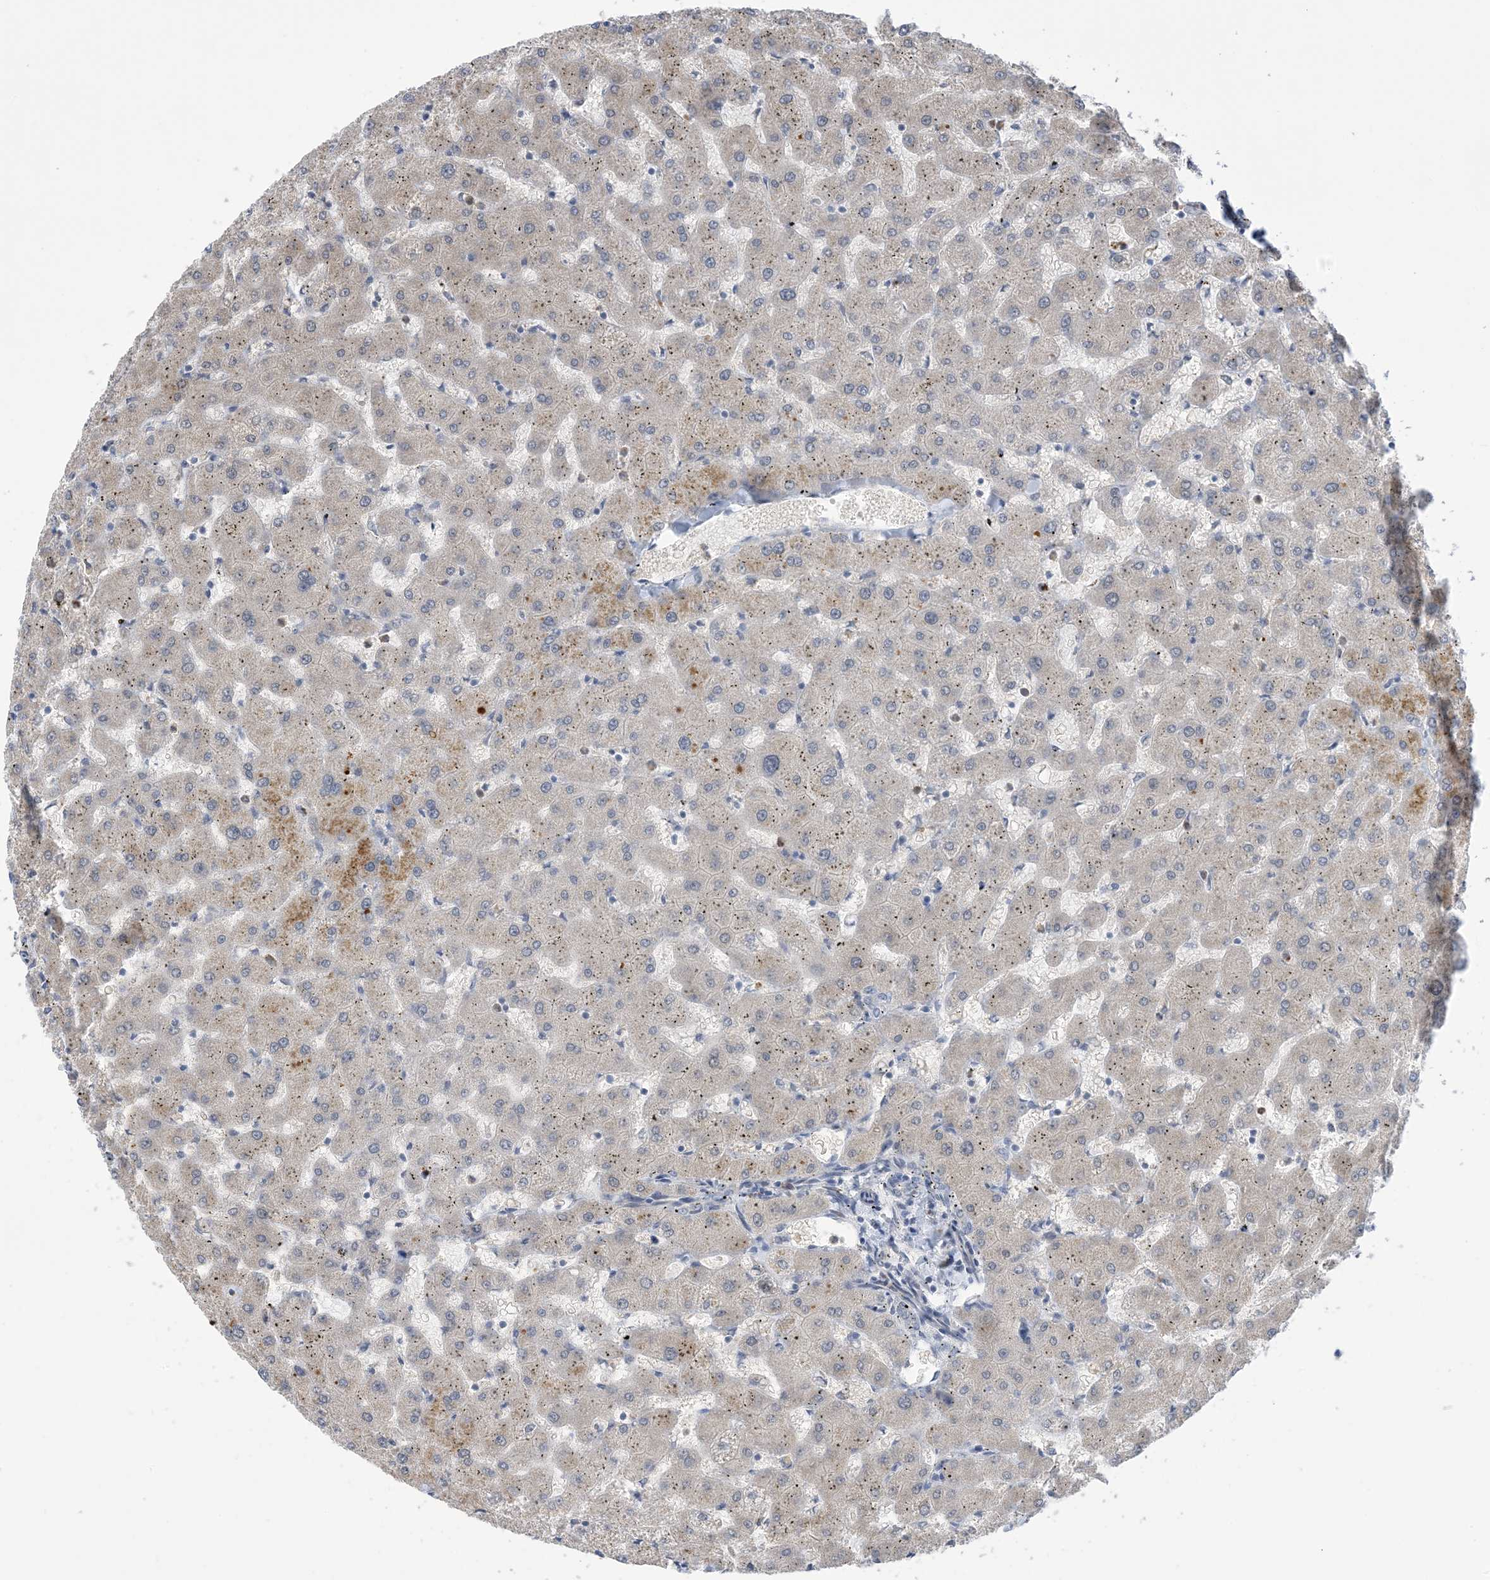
{"staining": {"intensity": "negative", "quantity": "none", "location": "none"}, "tissue": "liver", "cell_type": "Cholangiocytes", "image_type": "normal", "snomed": [{"axis": "morphology", "description": "Normal tissue, NOS"}, {"axis": "topography", "description": "Liver"}], "caption": "Liver stained for a protein using immunohistochemistry demonstrates no staining cholangiocytes.", "gene": "TTYH1", "patient": {"sex": "female", "age": 63}}